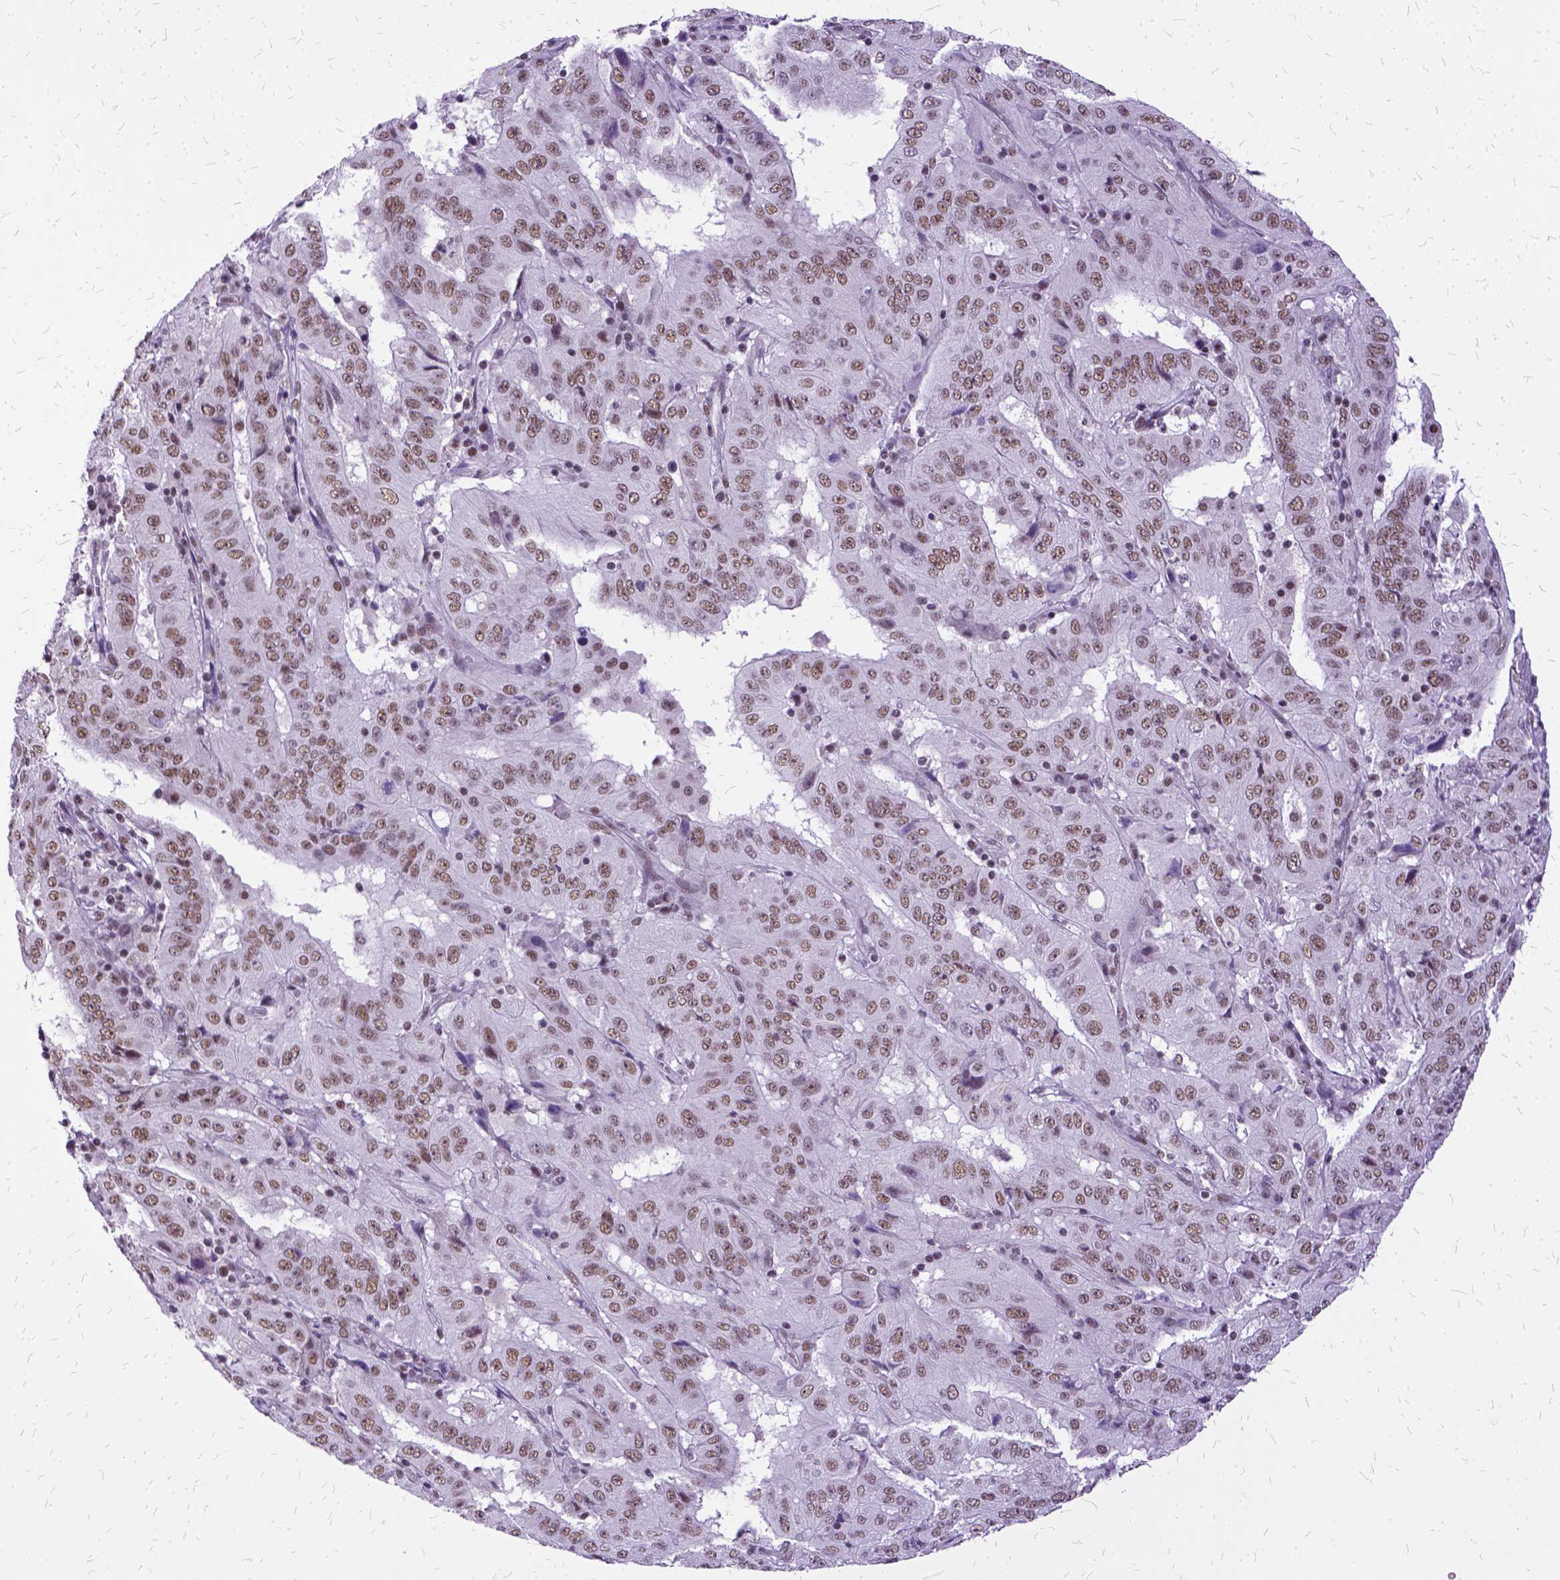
{"staining": {"intensity": "moderate", "quantity": ">75%", "location": "nuclear"}, "tissue": "pancreatic cancer", "cell_type": "Tumor cells", "image_type": "cancer", "snomed": [{"axis": "morphology", "description": "Adenocarcinoma, NOS"}, {"axis": "topography", "description": "Pancreas"}], "caption": "Protein expression analysis of pancreatic cancer reveals moderate nuclear staining in approximately >75% of tumor cells.", "gene": "SETD1A", "patient": {"sex": "male", "age": 63}}